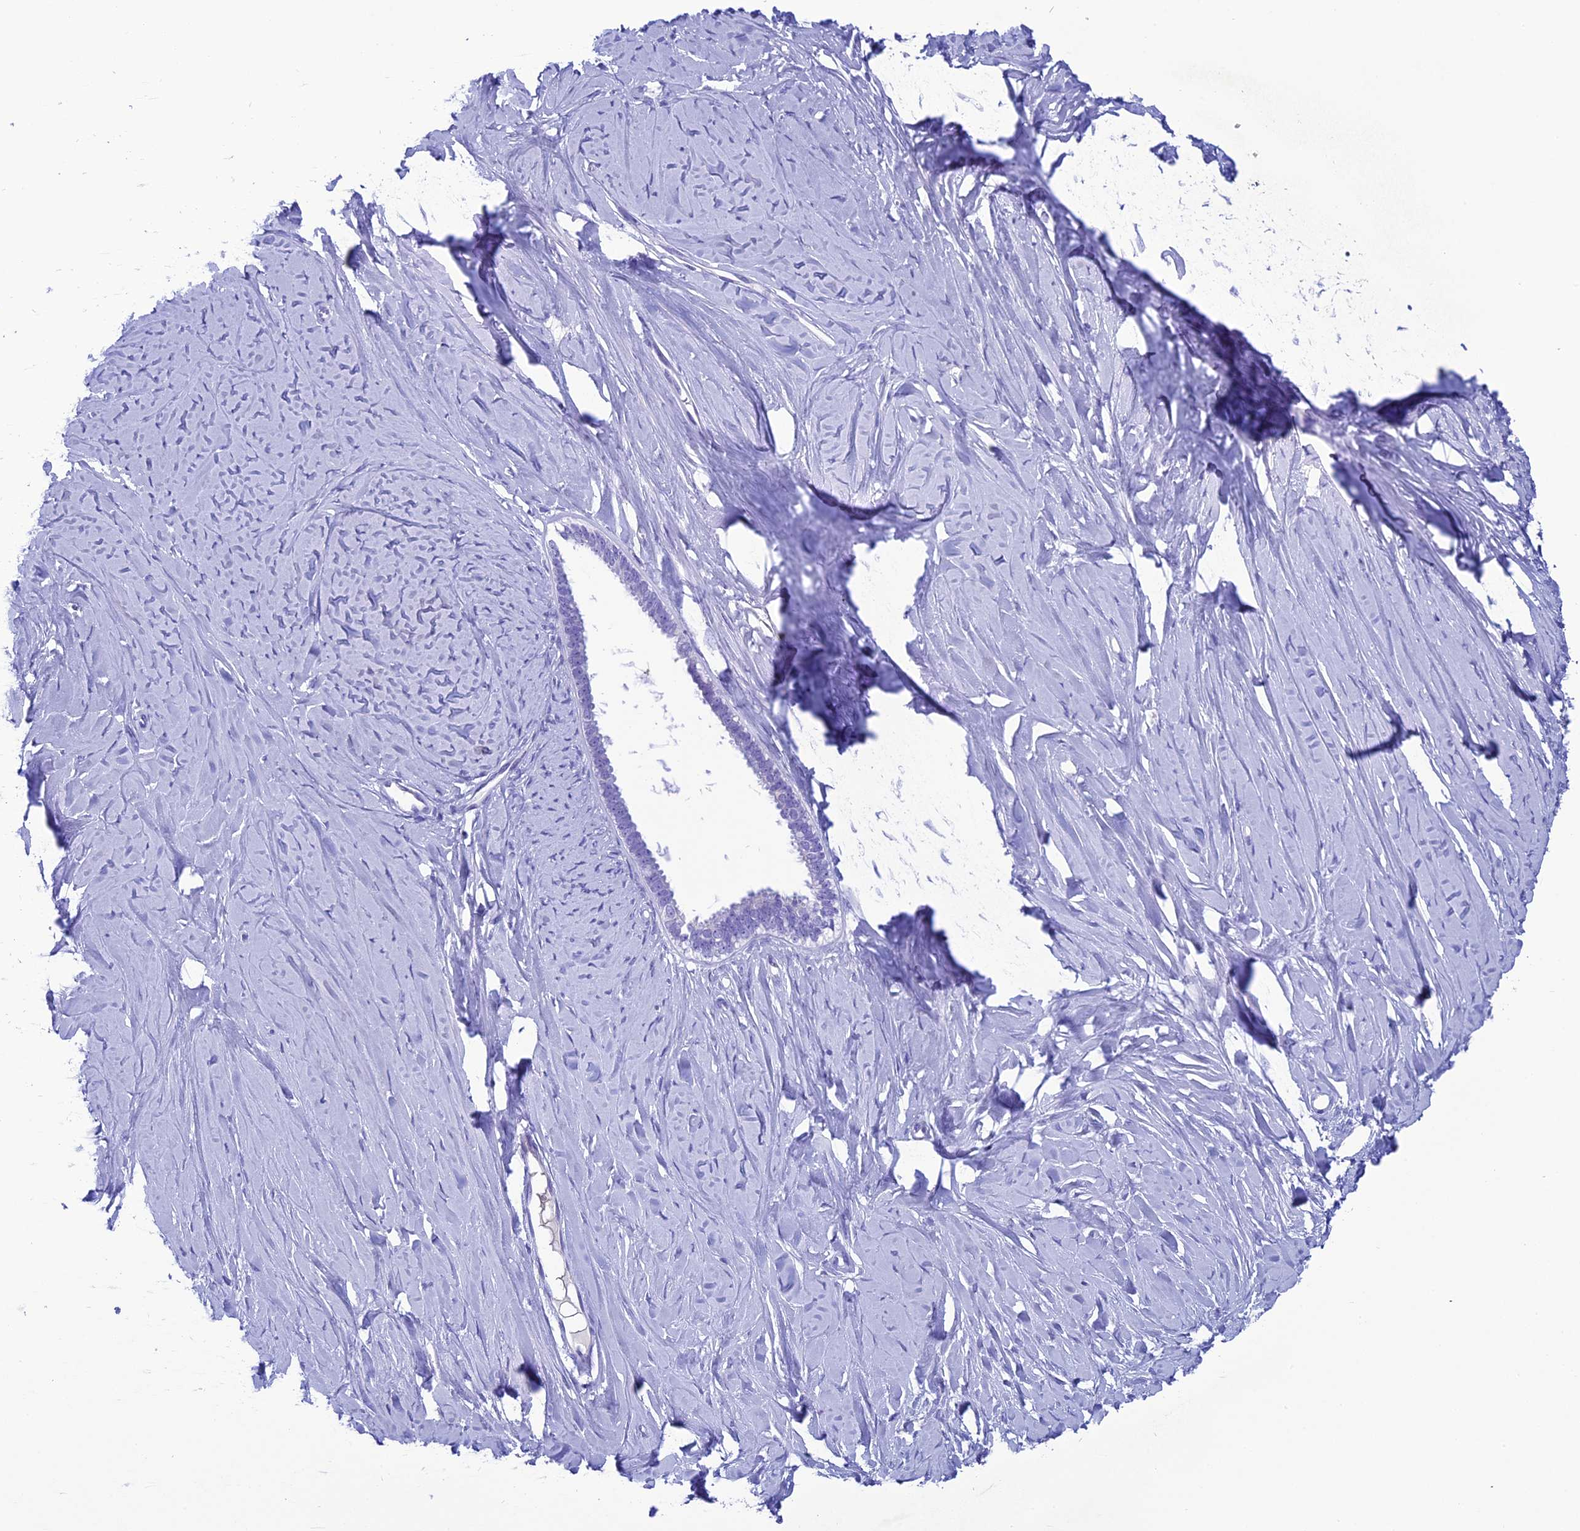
{"staining": {"intensity": "negative", "quantity": "none", "location": "none"}, "tissue": "ovarian cancer", "cell_type": "Tumor cells", "image_type": "cancer", "snomed": [{"axis": "morphology", "description": "Cystadenocarcinoma, serous, NOS"}, {"axis": "topography", "description": "Ovary"}], "caption": "Immunohistochemistry (IHC) histopathology image of neoplastic tissue: human serous cystadenocarcinoma (ovarian) stained with DAB (3,3'-diaminobenzidine) reveals no significant protein positivity in tumor cells.", "gene": "SCEL", "patient": {"sex": "female", "age": 79}}